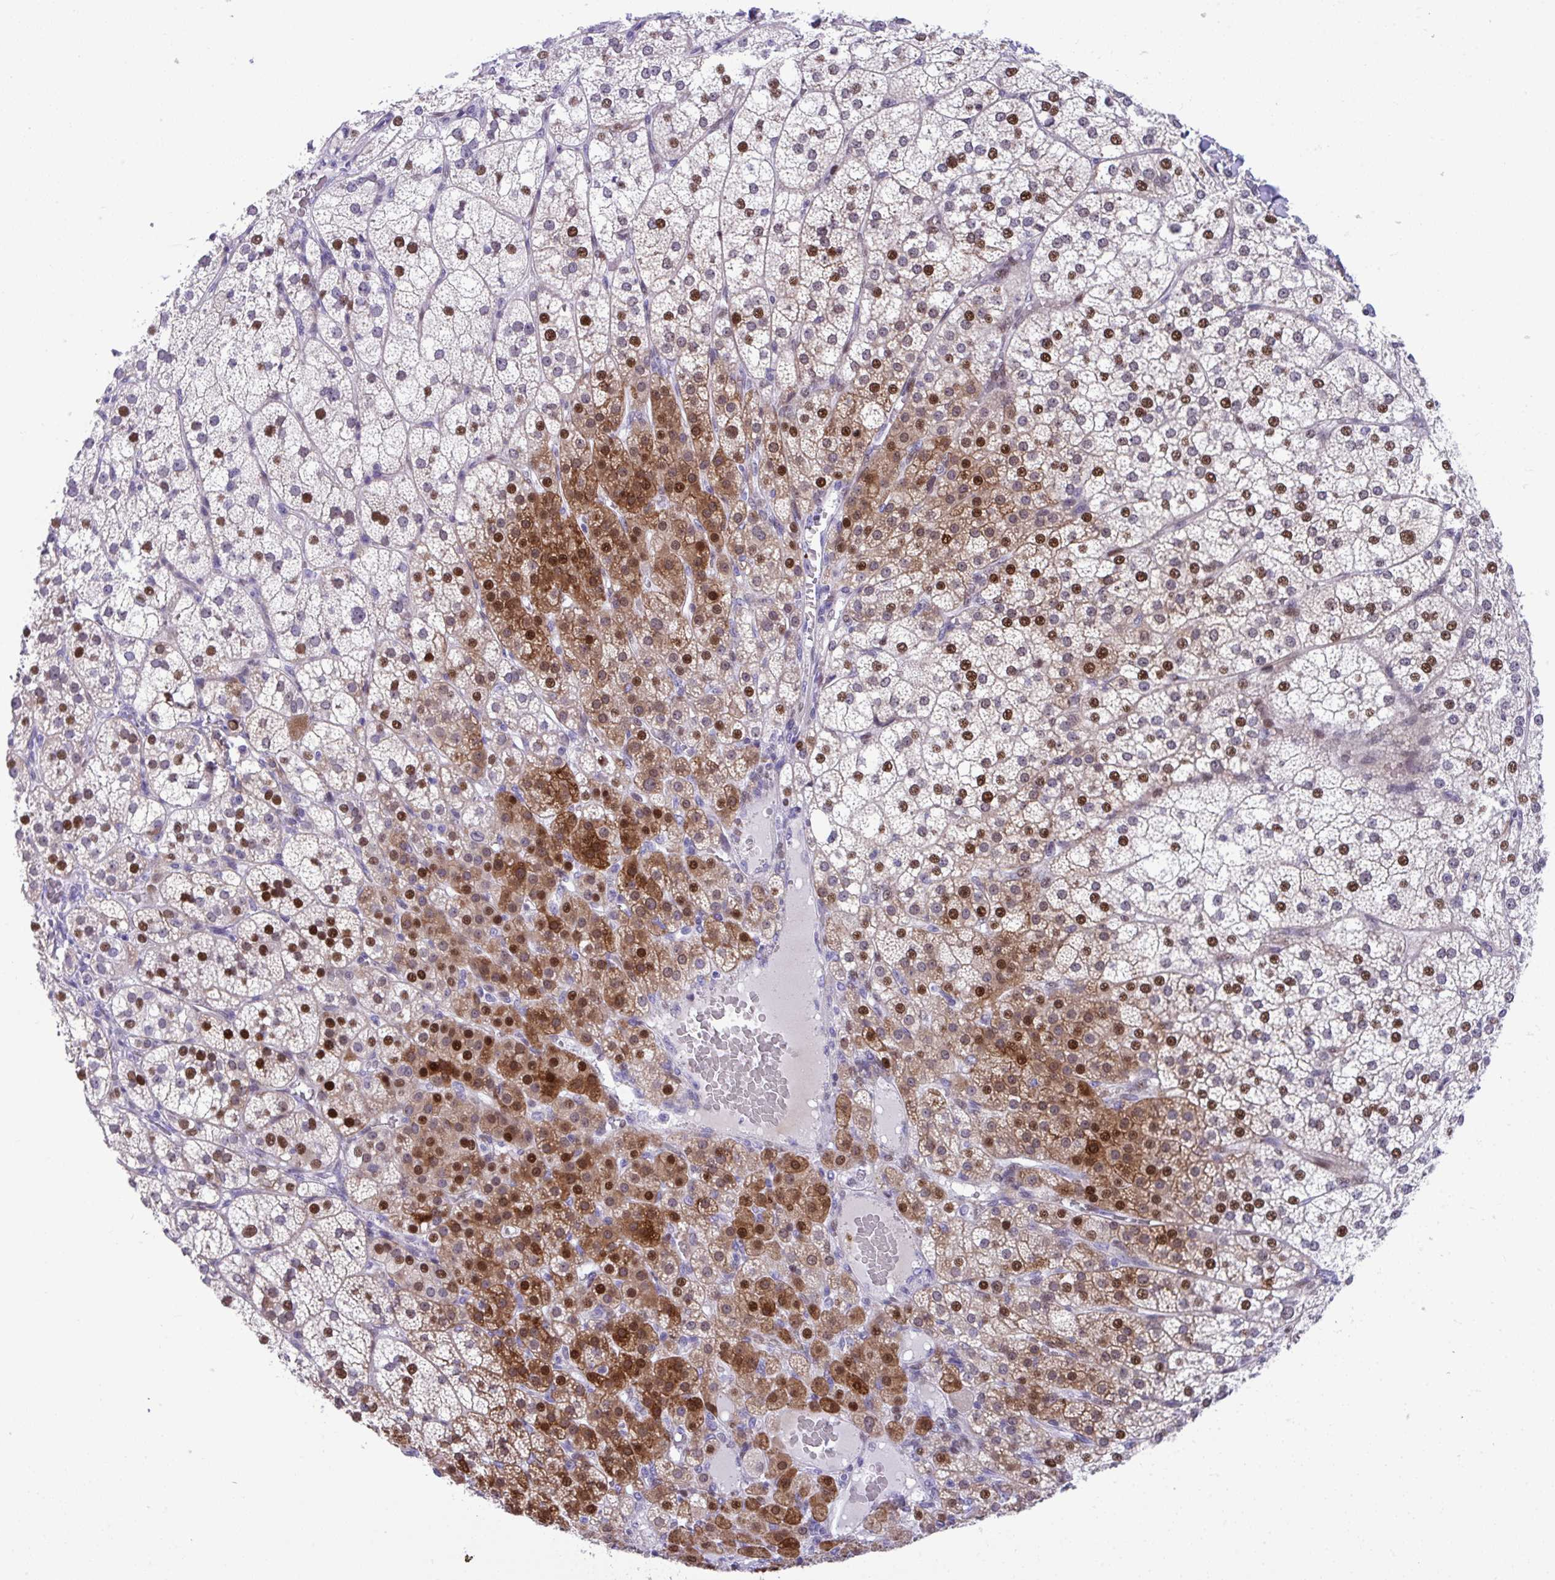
{"staining": {"intensity": "strong", "quantity": "25%-75%", "location": "cytoplasmic/membranous,nuclear"}, "tissue": "adrenal gland", "cell_type": "Glandular cells", "image_type": "normal", "snomed": [{"axis": "morphology", "description": "Normal tissue, NOS"}, {"axis": "topography", "description": "Adrenal gland"}], "caption": "Brown immunohistochemical staining in unremarkable human adrenal gland shows strong cytoplasmic/membranous,nuclear staining in approximately 25%-75% of glandular cells.", "gene": "ISL1", "patient": {"sex": "female", "age": 60}}